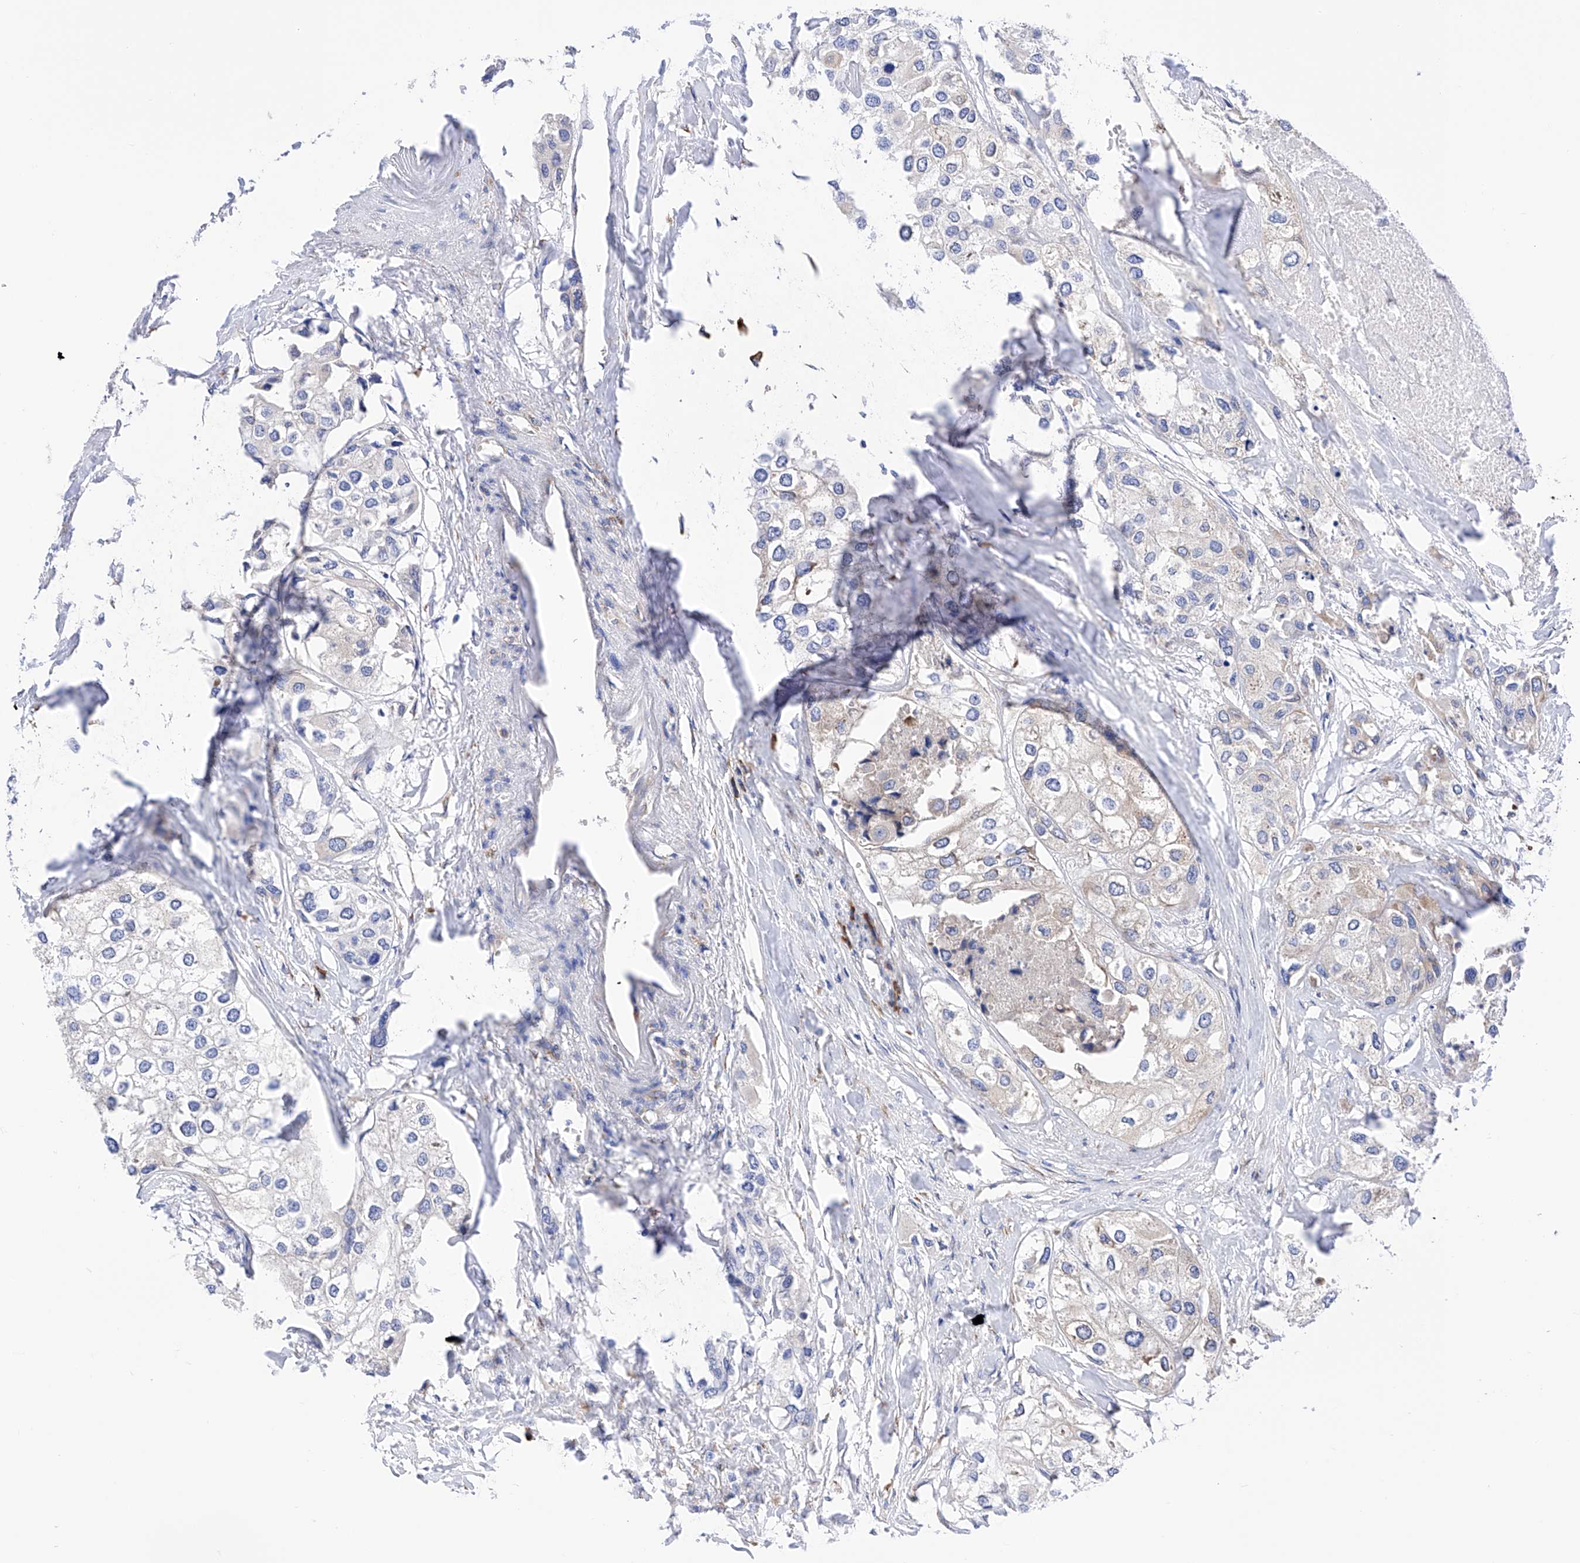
{"staining": {"intensity": "negative", "quantity": "none", "location": "none"}, "tissue": "urothelial cancer", "cell_type": "Tumor cells", "image_type": "cancer", "snomed": [{"axis": "morphology", "description": "Urothelial carcinoma, High grade"}, {"axis": "topography", "description": "Urinary bladder"}], "caption": "An immunohistochemistry (IHC) image of urothelial cancer is shown. There is no staining in tumor cells of urothelial cancer.", "gene": "PDIA5", "patient": {"sex": "male", "age": 64}}